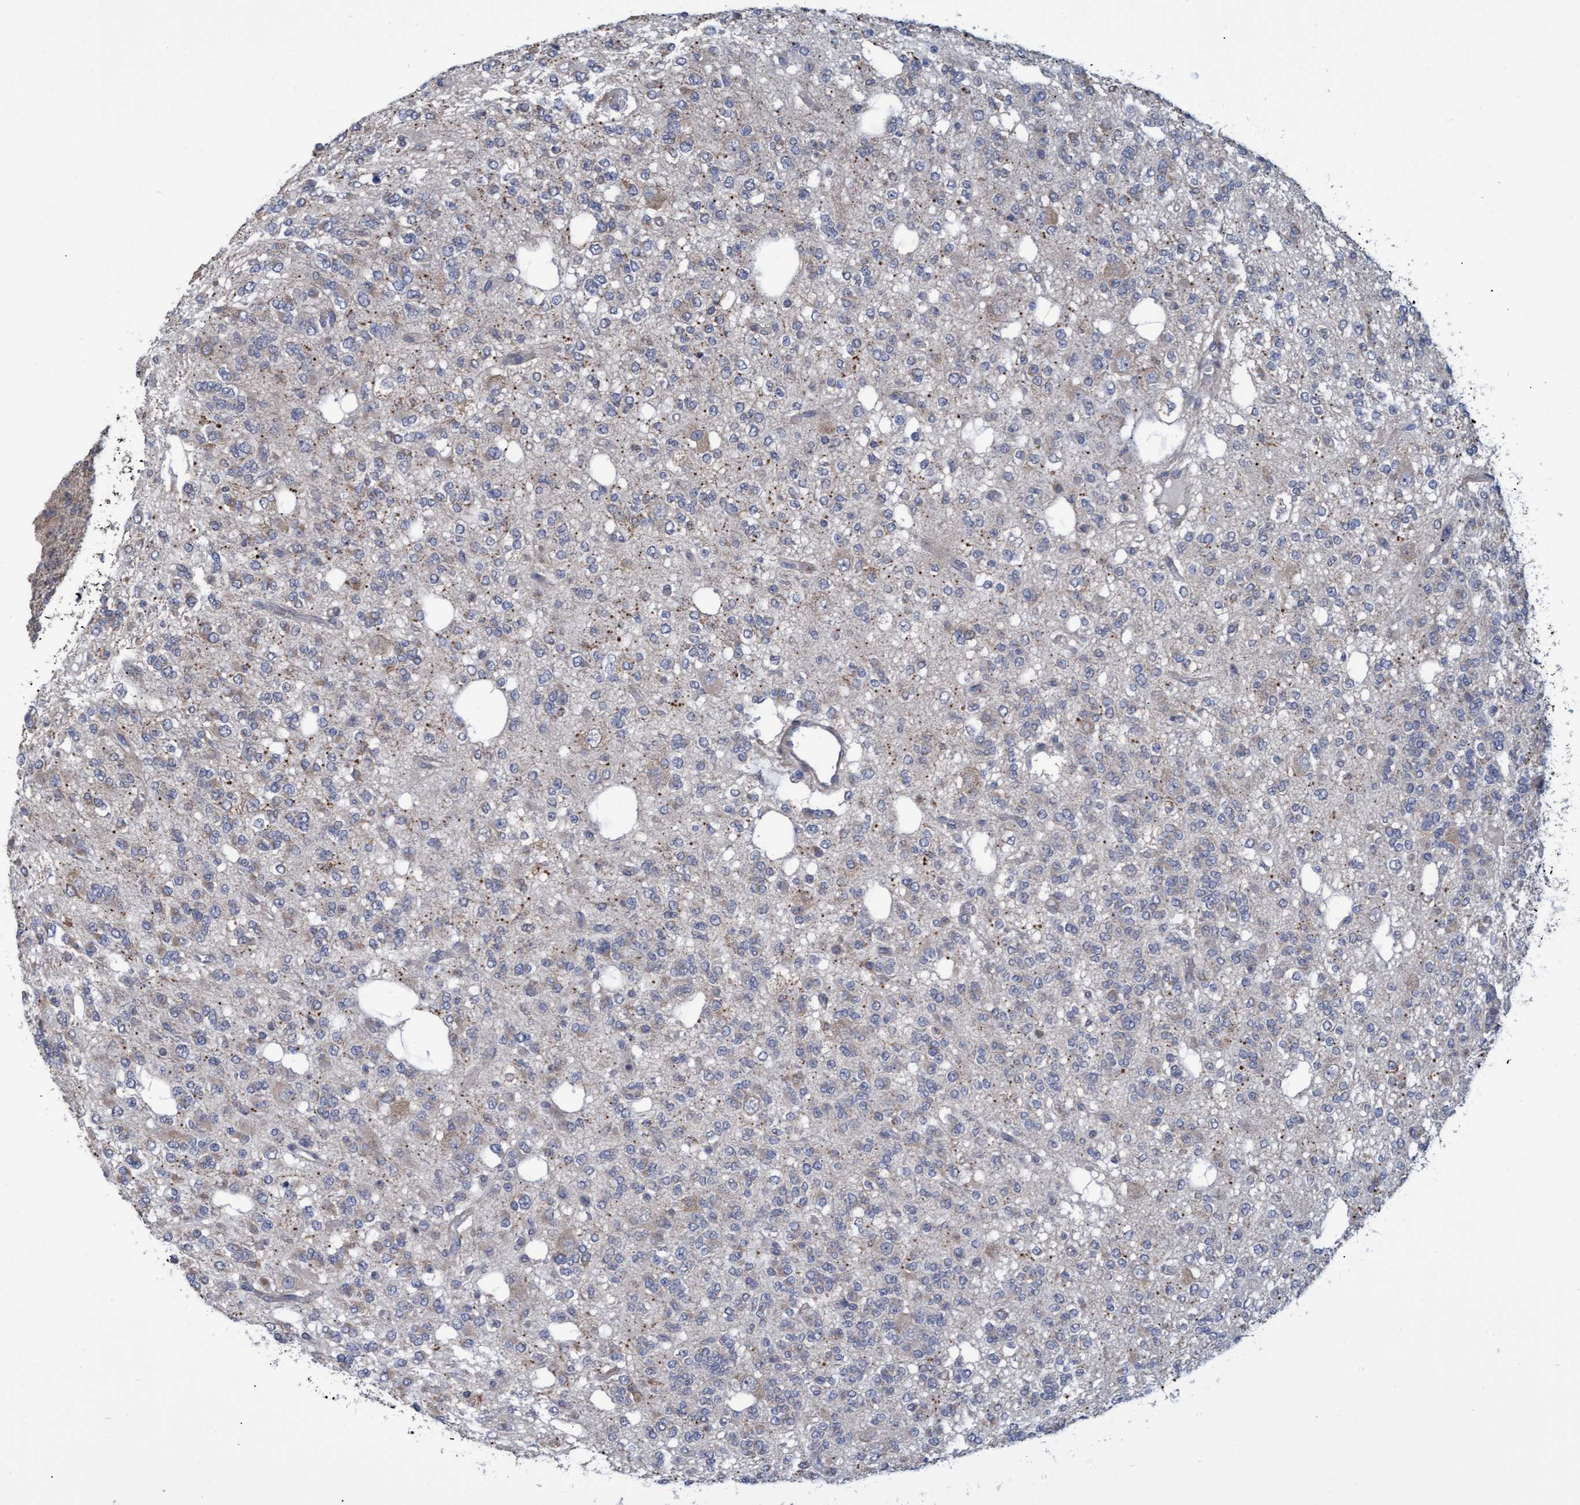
{"staining": {"intensity": "negative", "quantity": "none", "location": "none"}, "tissue": "glioma", "cell_type": "Tumor cells", "image_type": "cancer", "snomed": [{"axis": "morphology", "description": "Glioma, malignant, Low grade"}, {"axis": "topography", "description": "Brain"}], "caption": "DAB (3,3'-diaminobenzidine) immunohistochemical staining of human malignant low-grade glioma shows no significant staining in tumor cells.", "gene": "NAA15", "patient": {"sex": "male", "age": 38}}